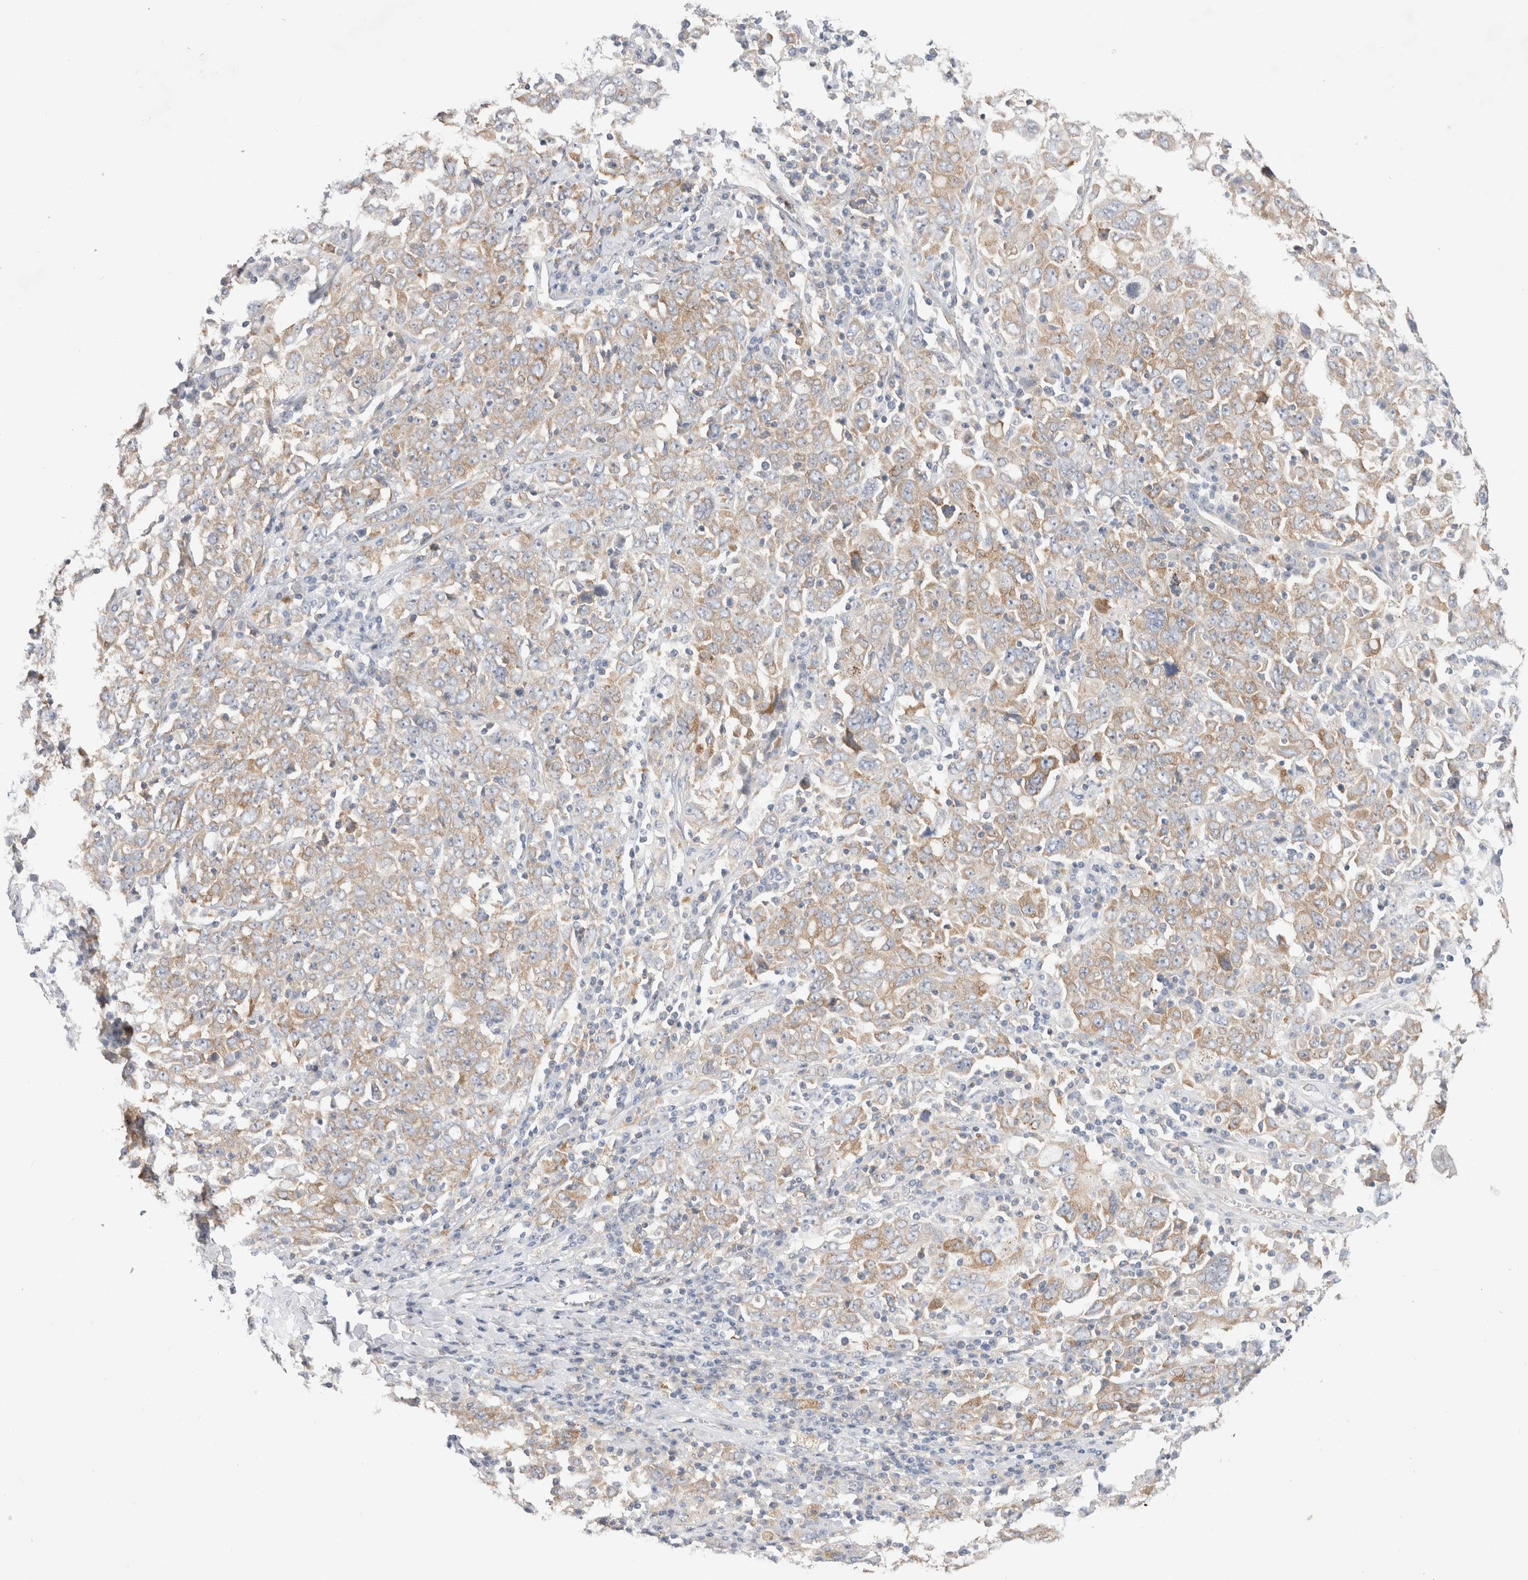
{"staining": {"intensity": "moderate", "quantity": ">75%", "location": "cytoplasmic/membranous"}, "tissue": "ovarian cancer", "cell_type": "Tumor cells", "image_type": "cancer", "snomed": [{"axis": "morphology", "description": "Carcinoma, endometroid"}, {"axis": "topography", "description": "Ovary"}], "caption": "This image displays immunohistochemistry staining of human ovarian endometroid carcinoma, with medium moderate cytoplasmic/membranous positivity in about >75% of tumor cells.", "gene": "ZNF23", "patient": {"sex": "female", "age": 62}}